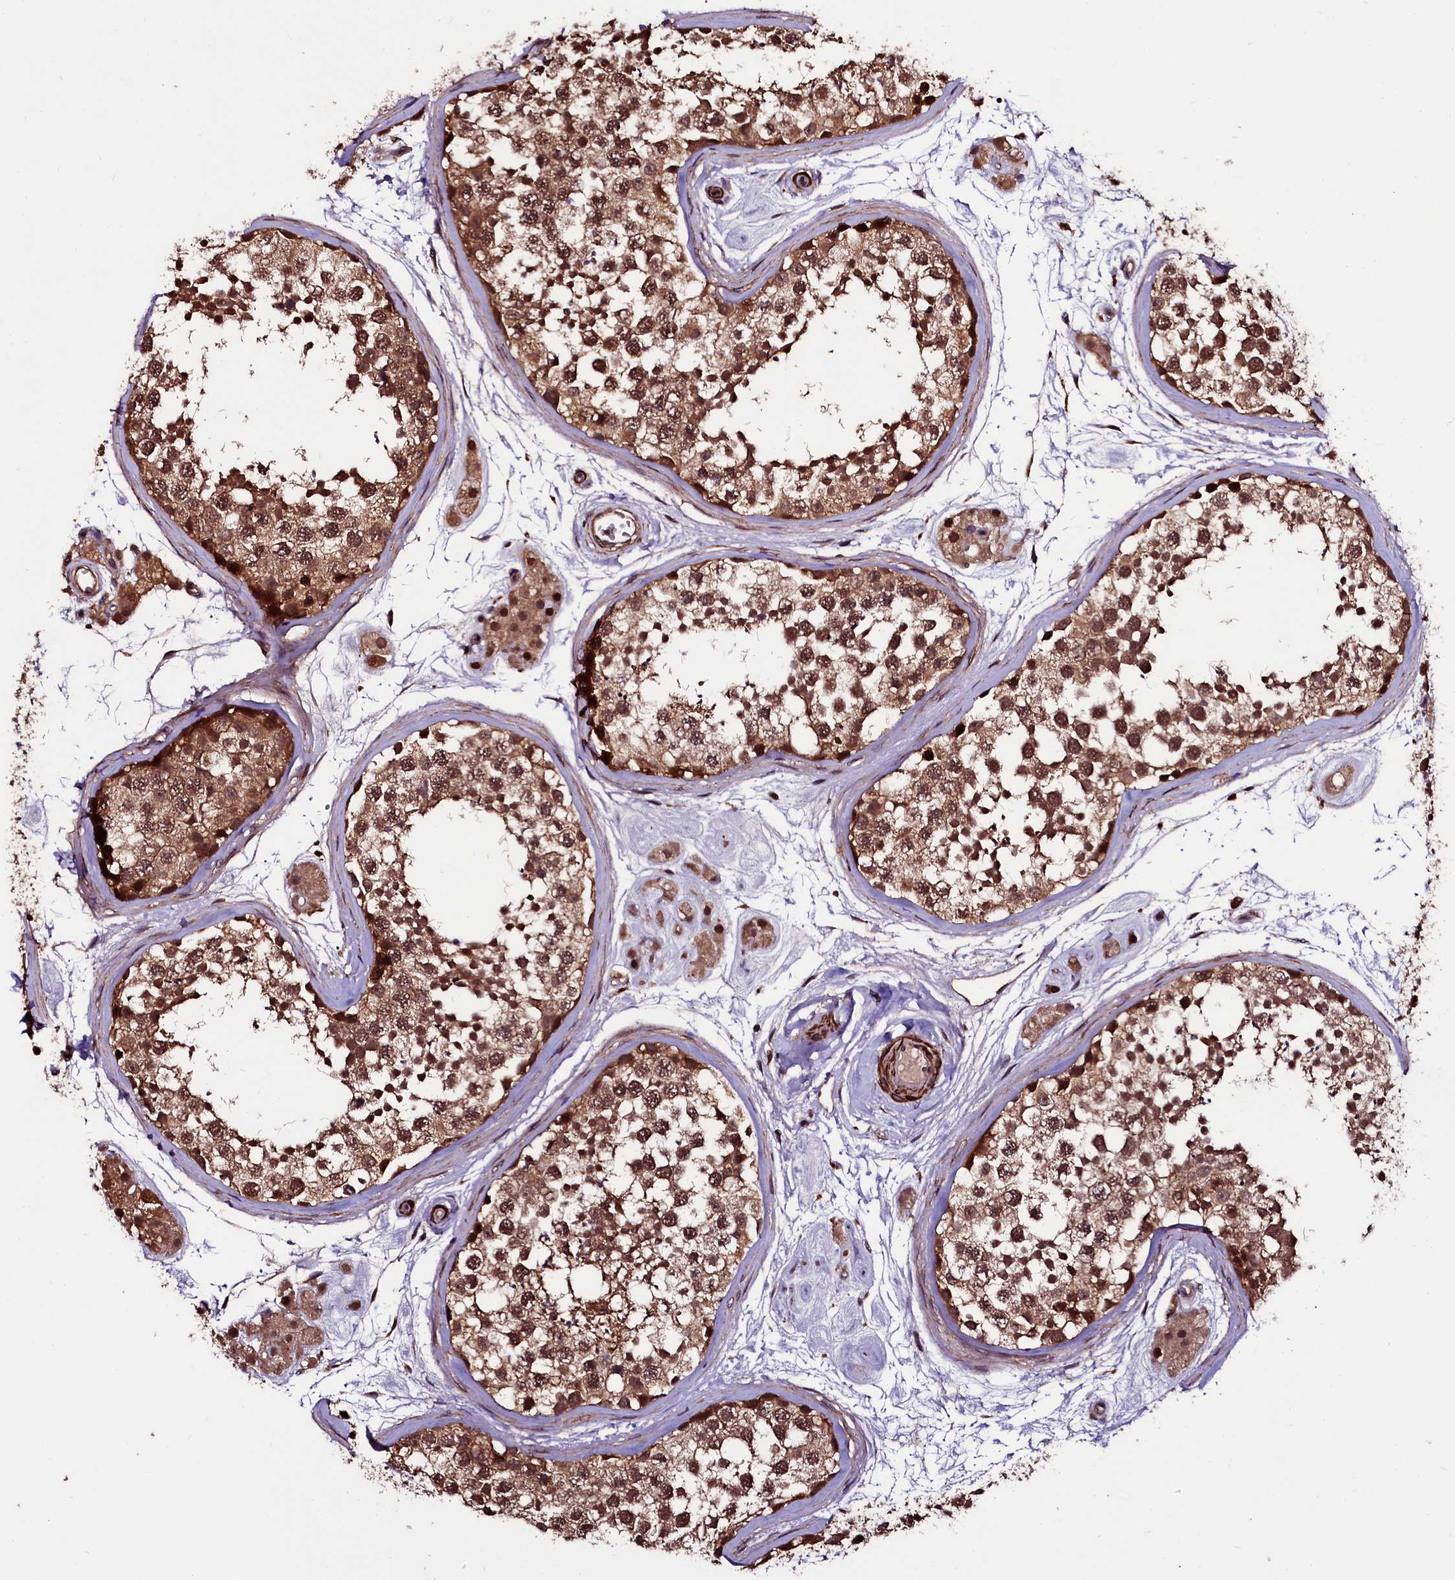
{"staining": {"intensity": "moderate", "quantity": ">75%", "location": "cytoplasmic/membranous,nuclear"}, "tissue": "testis", "cell_type": "Cells in seminiferous ducts", "image_type": "normal", "snomed": [{"axis": "morphology", "description": "Normal tissue, NOS"}, {"axis": "topography", "description": "Testis"}], "caption": "Immunohistochemistry of benign human testis demonstrates medium levels of moderate cytoplasmic/membranous,nuclear positivity in about >75% of cells in seminiferous ducts.", "gene": "N4BP1", "patient": {"sex": "male", "age": 56}}